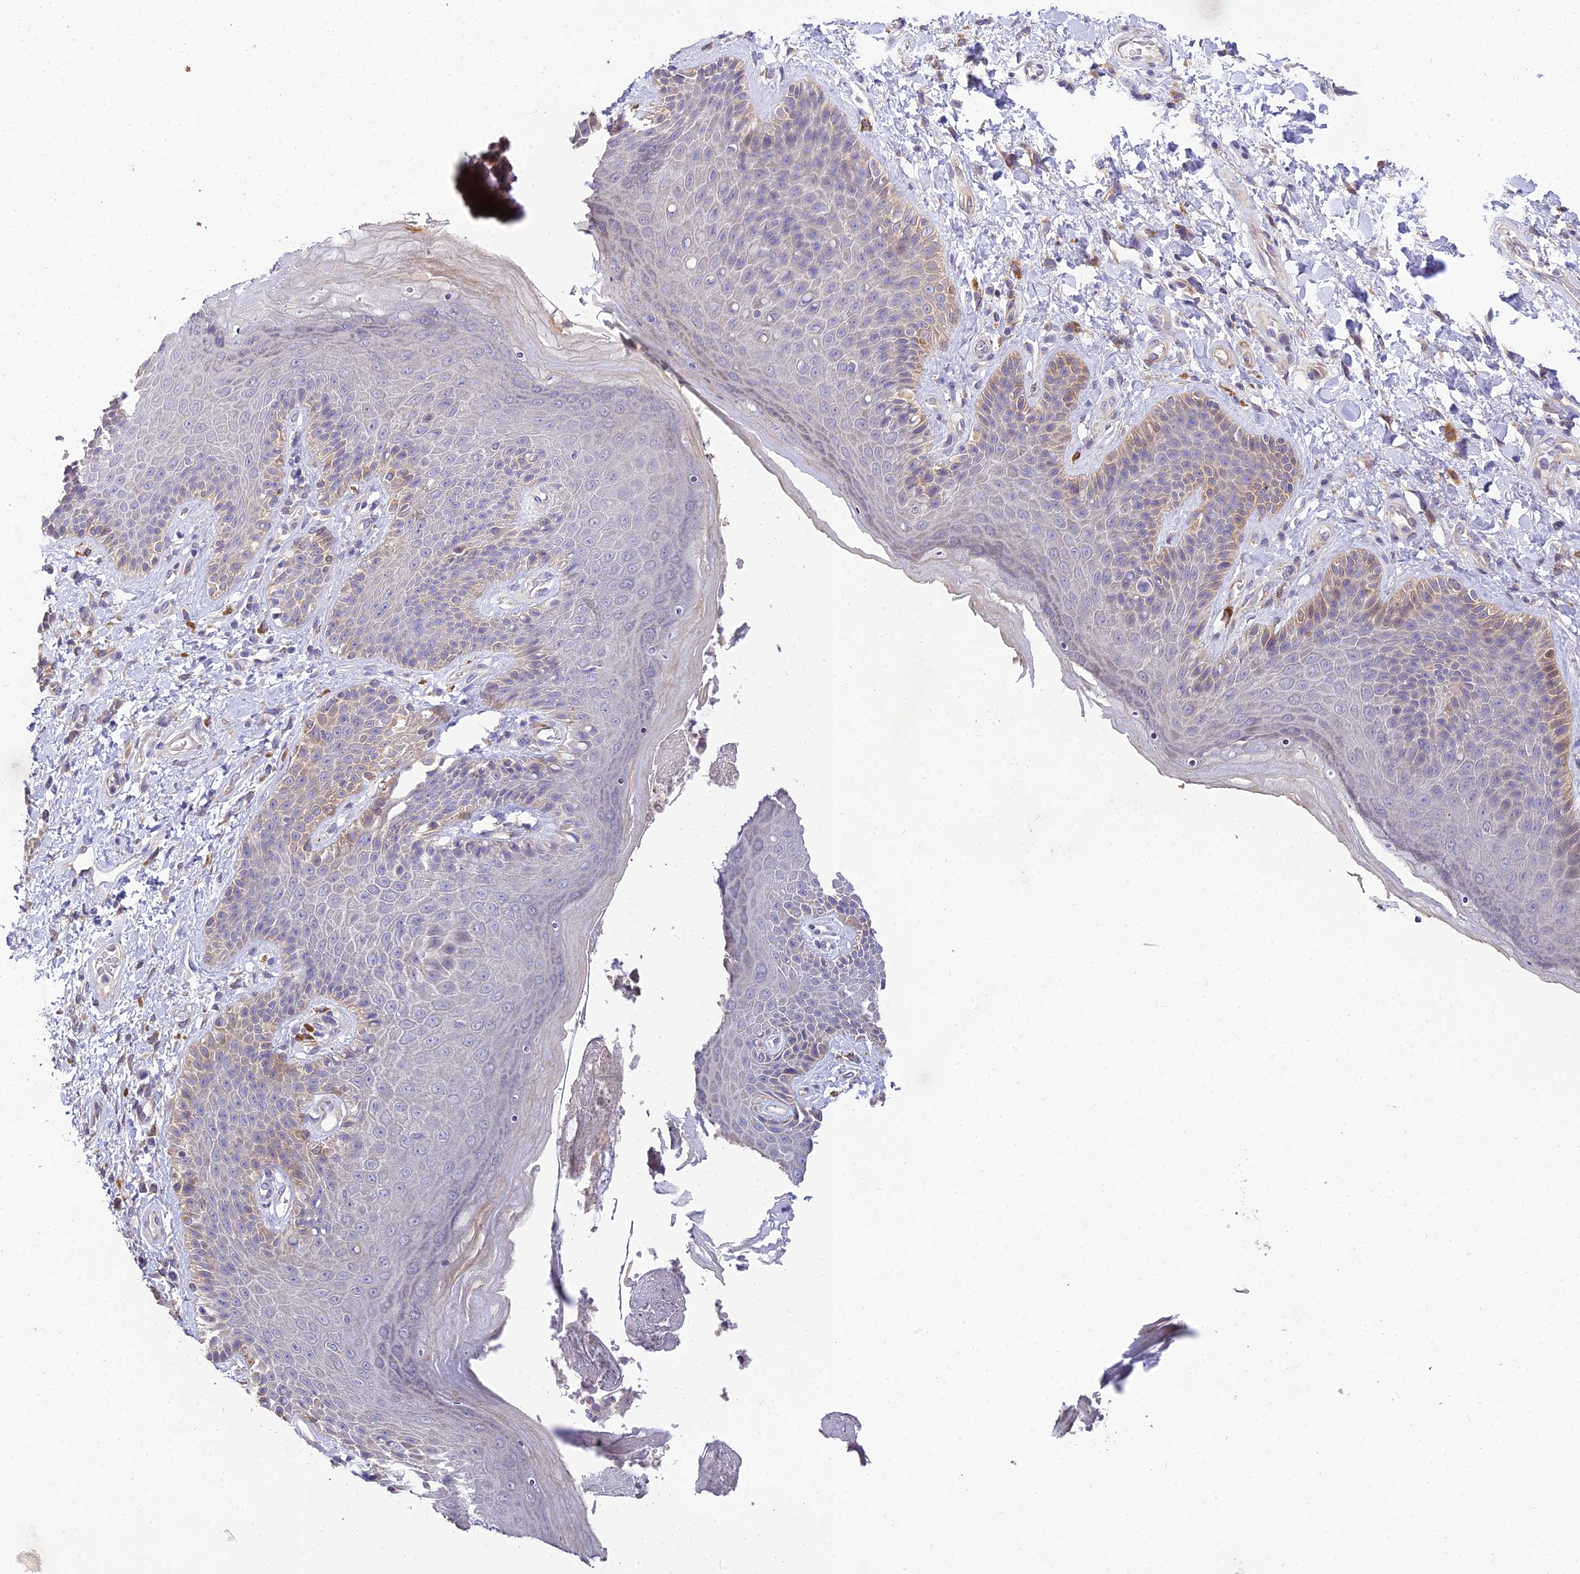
{"staining": {"intensity": "moderate", "quantity": "25%-75%", "location": "cytoplasmic/membranous"}, "tissue": "skin", "cell_type": "Epidermal cells", "image_type": "normal", "snomed": [{"axis": "morphology", "description": "Normal tissue, NOS"}, {"axis": "topography", "description": "Anal"}], "caption": "Unremarkable skin was stained to show a protein in brown. There is medium levels of moderate cytoplasmic/membranous staining in about 25%-75% of epidermal cells.", "gene": "ARL8A", "patient": {"sex": "female", "age": 89}}